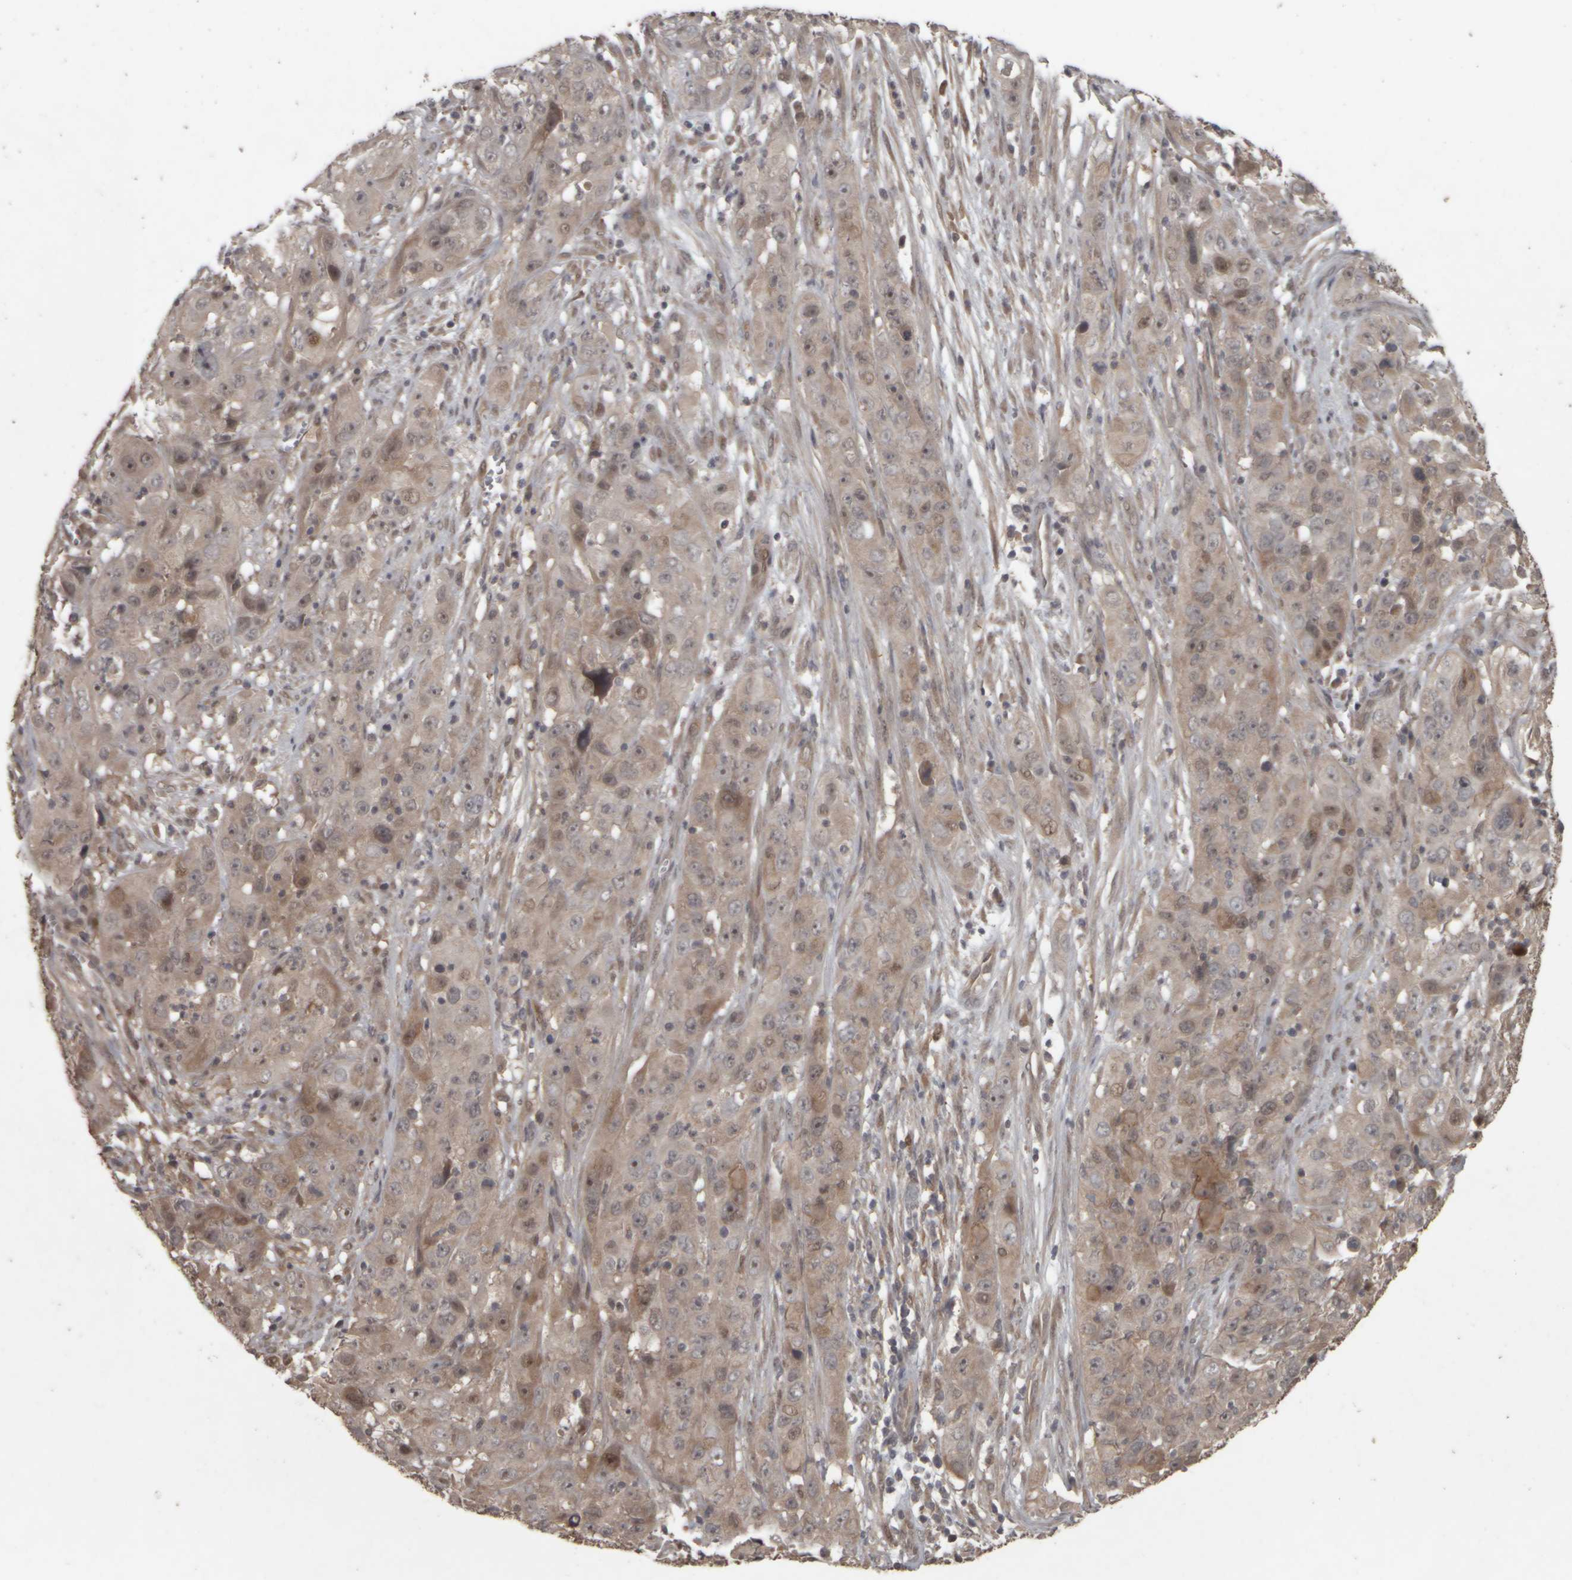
{"staining": {"intensity": "weak", "quantity": "25%-75%", "location": "cytoplasmic/membranous"}, "tissue": "cervical cancer", "cell_type": "Tumor cells", "image_type": "cancer", "snomed": [{"axis": "morphology", "description": "Squamous cell carcinoma, NOS"}, {"axis": "topography", "description": "Cervix"}], "caption": "Weak cytoplasmic/membranous positivity is identified in about 25%-75% of tumor cells in cervical cancer.", "gene": "ACO1", "patient": {"sex": "female", "age": 32}}